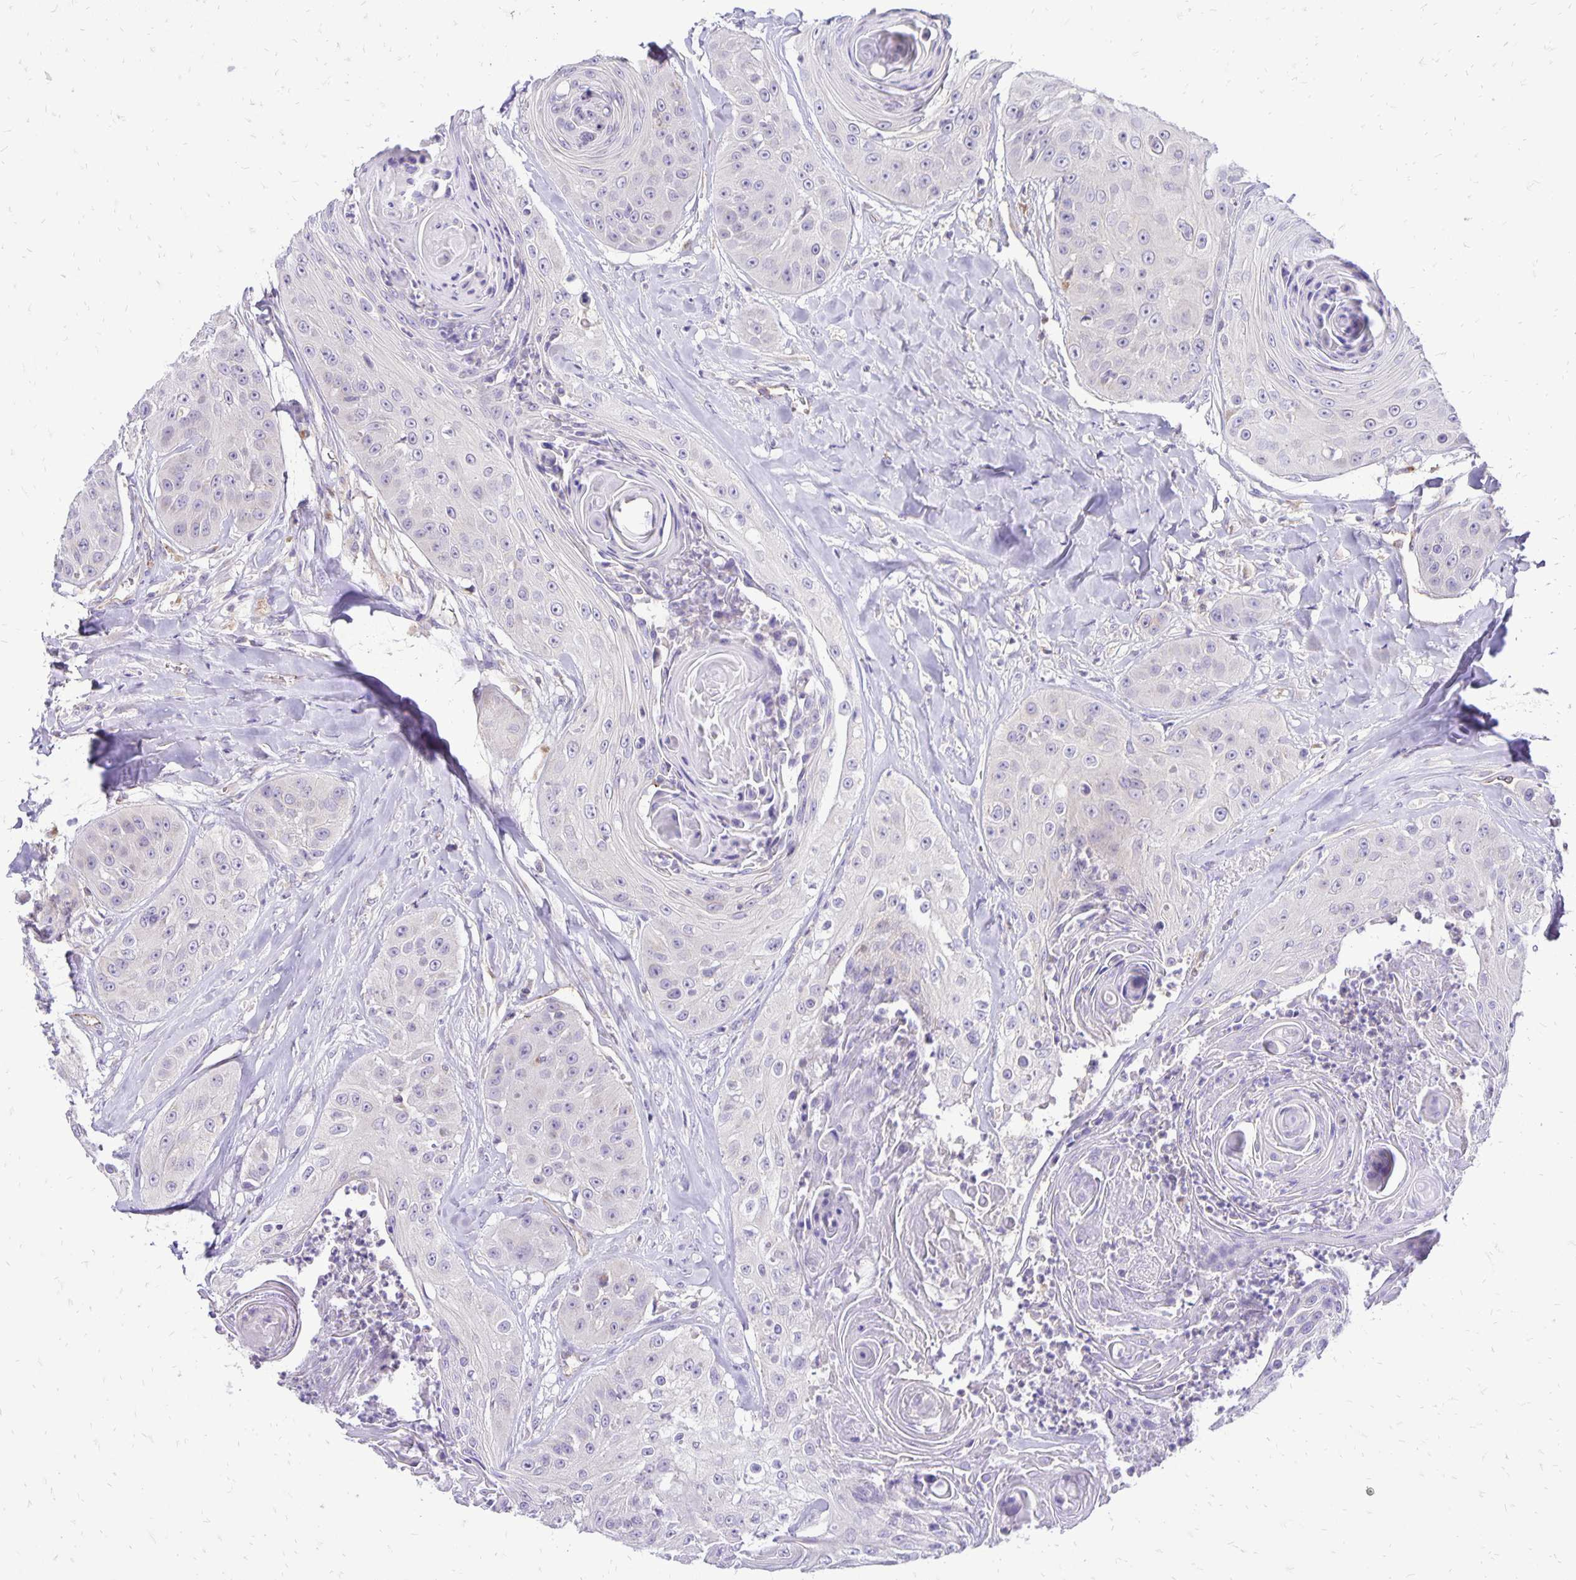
{"staining": {"intensity": "negative", "quantity": "none", "location": "none"}, "tissue": "head and neck cancer", "cell_type": "Tumor cells", "image_type": "cancer", "snomed": [{"axis": "morphology", "description": "Squamous cell carcinoma, NOS"}, {"axis": "topography", "description": "Head-Neck"}], "caption": "High magnification brightfield microscopy of head and neck cancer (squamous cell carcinoma) stained with DAB (3,3'-diaminobenzidine) (brown) and counterstained with hematoxylin (blue): tumor cells show no significant expression.", "gene": "EIF5A", "patient": {"sex": "male", "age": 83}}